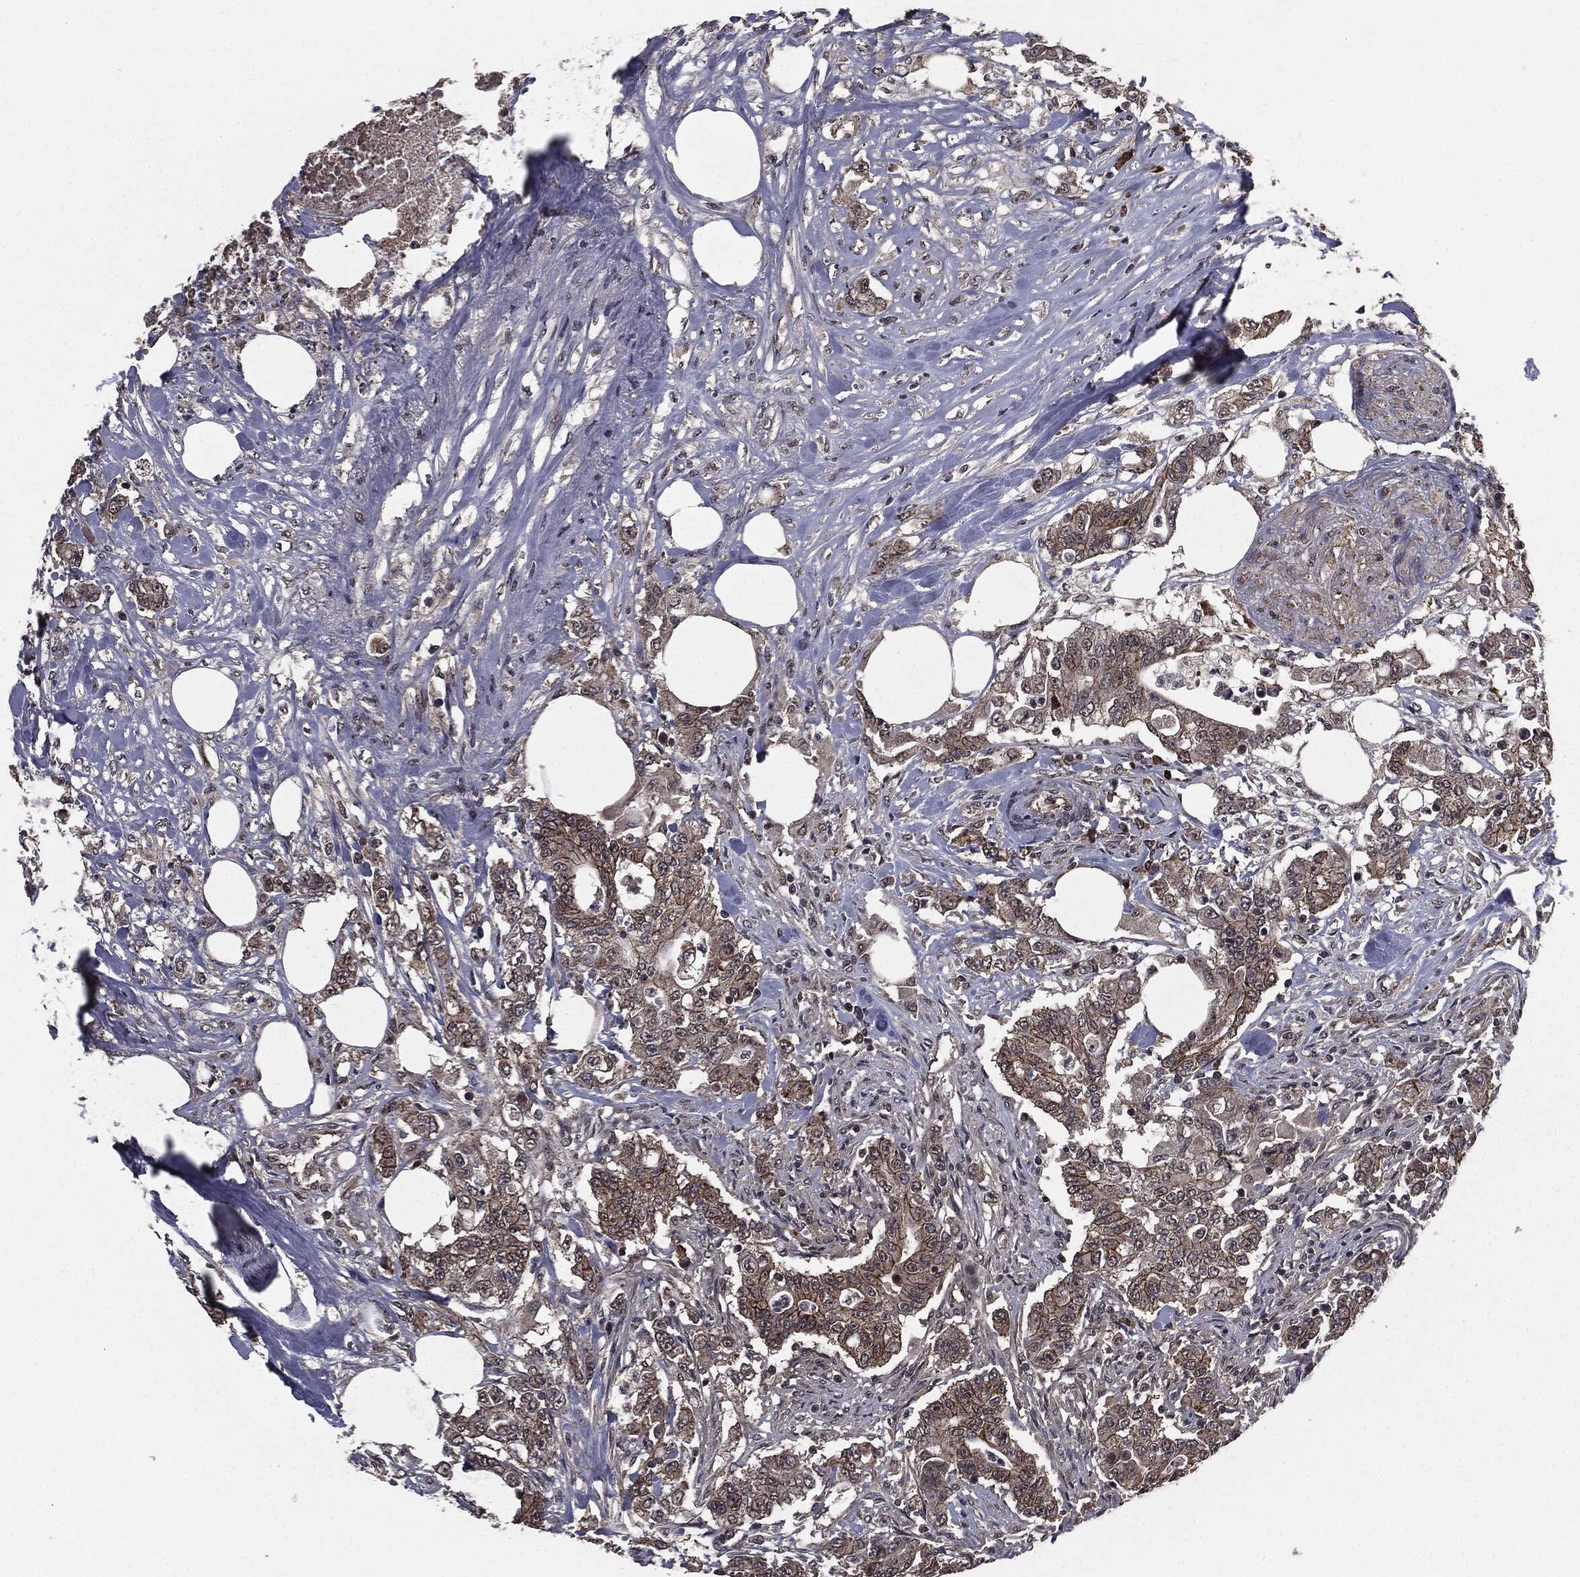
{"staining": {"intensity": "moderate", "quantity": "25%-75%", "location": "cytoplasmic/membranous"}, "tissue": "colorectal cancer", "cell_type": "Tumor cells", "image_type": "cancer", "snomed": [{"axis": "morphology", "description": "Adenocarcinoma, NOS"}, {"axis": "topography", "description": "Colon"}], "caption": "A brown stain labels moderate cytoplasmic/membranous expression of a protein in colorectal cancer tumor cells. (Brightfield microscopy of DAB IHC at high magnification).", "gene": "PTPA", "patient": {"sex": "female", "age": 48}}